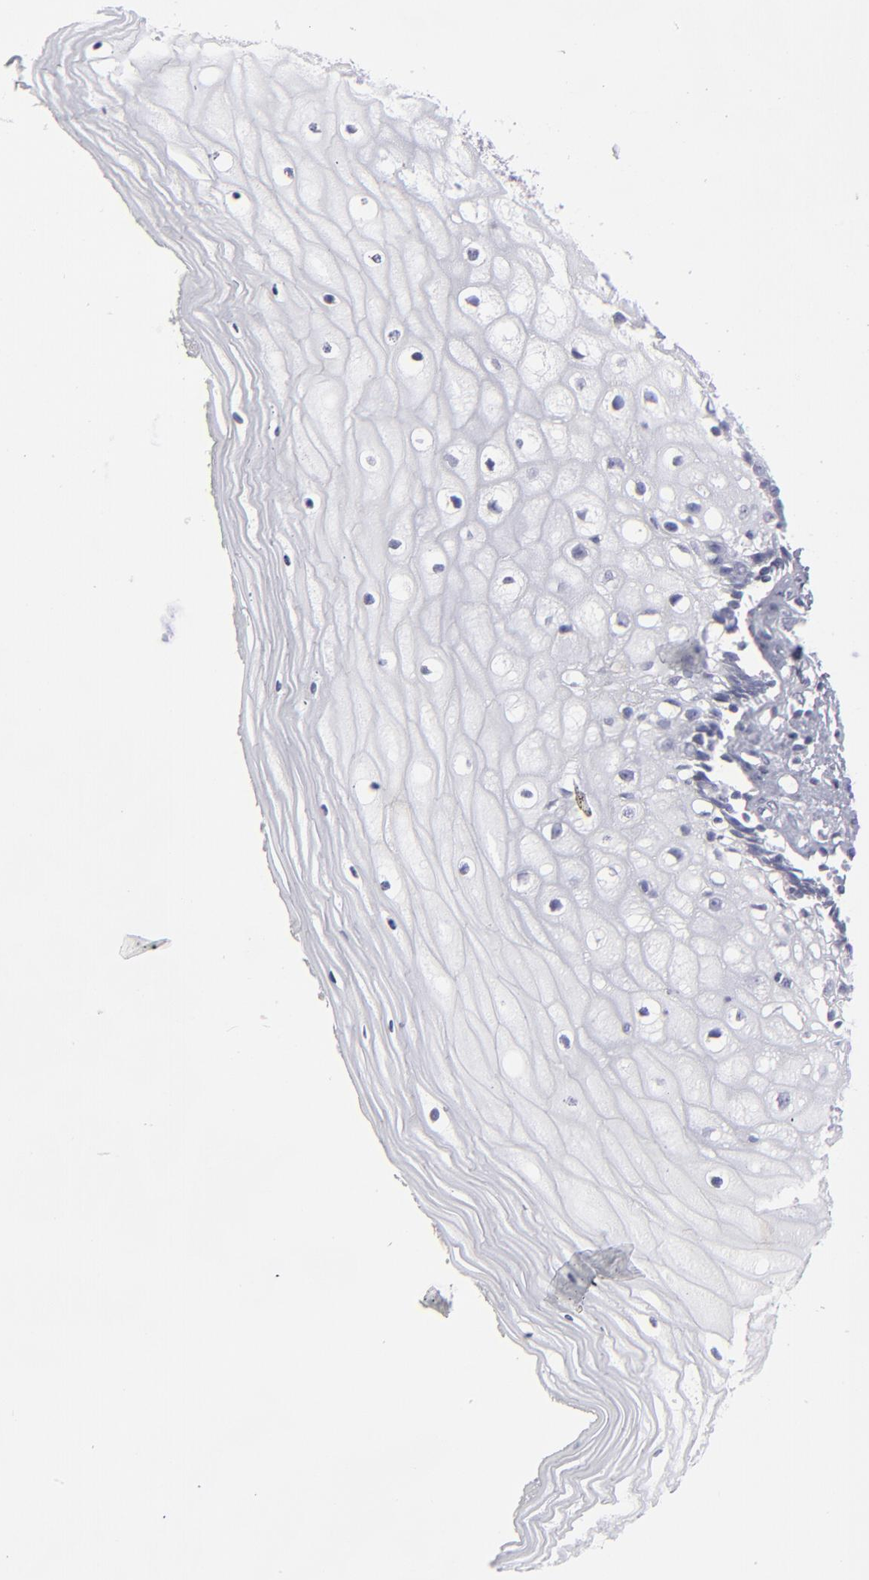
{"staining": {"intensity": "negative", "quantity": "none", "location": "none"}, "tissue": "vagina", "cell_type": "Squamous epithelial cells", "image_type": "normal", "snomed": [{"axis": "morphology", "description": "Normal tissue, NOS"}, {"axis": "topography", "description": "Vagina"}], "caption": "The image demonstrates no staining of squamous epithelial cells in normal vagina.", "gene": "CADM3", "patient": {"sex": "female", "age": 46}}